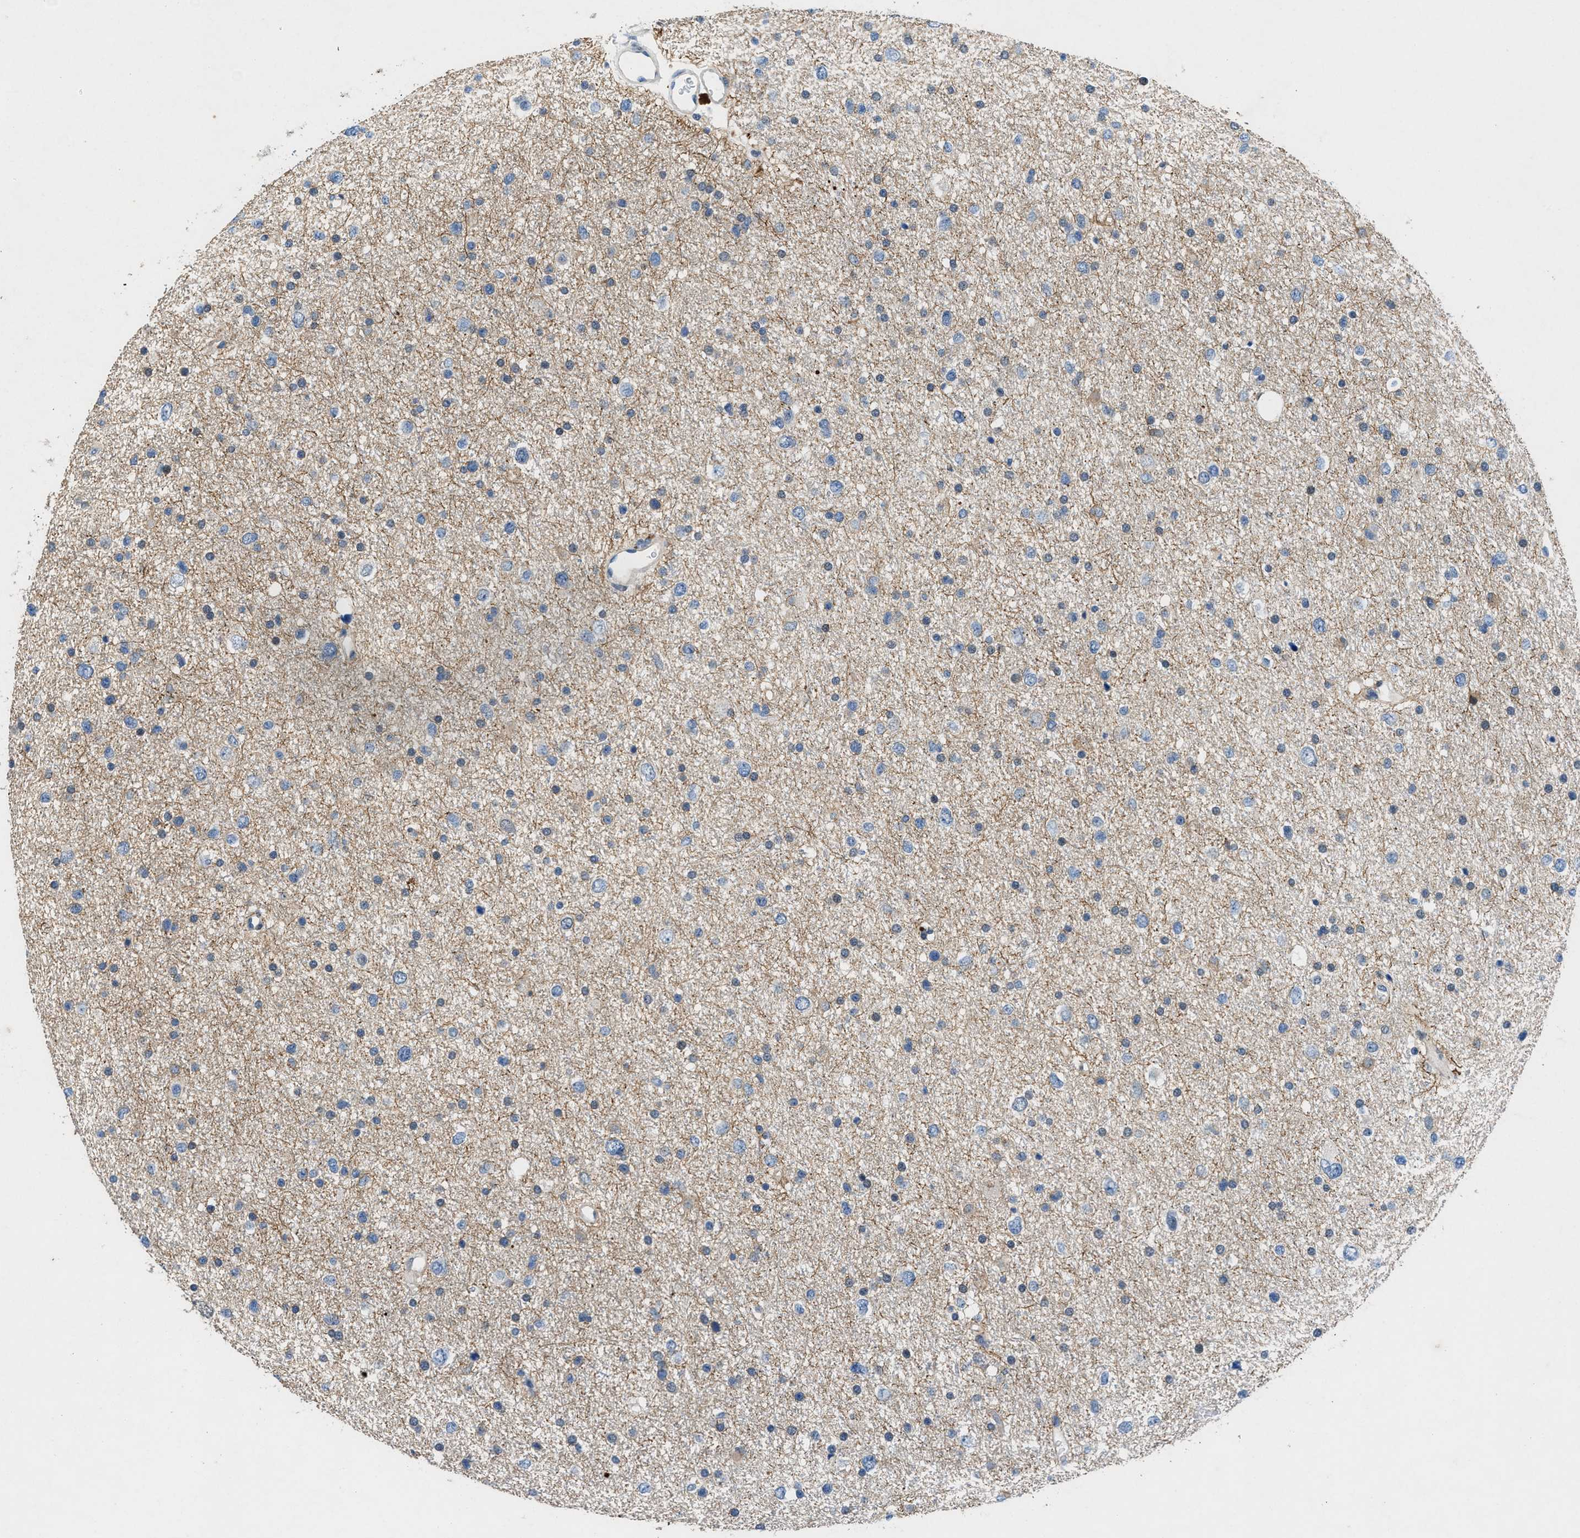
{"staining": {"intensity": "negative", "quantity": "none", "location": "none"}, "tissue": "glioma", "cell_type": "Tumor cells", "image_type": "cancer", "snomed": [{"axis": "morphology", "description": "Glioma, malignant, Low grade"}, {"axis": "topography", "description": "Brain"}], "caption": "This is an IHC micrograph of malignant glioma (low-grade). There is no positivity in tumor cells.", "gene": "COPS2", "patient": {"sex": "female", "age": 37}}